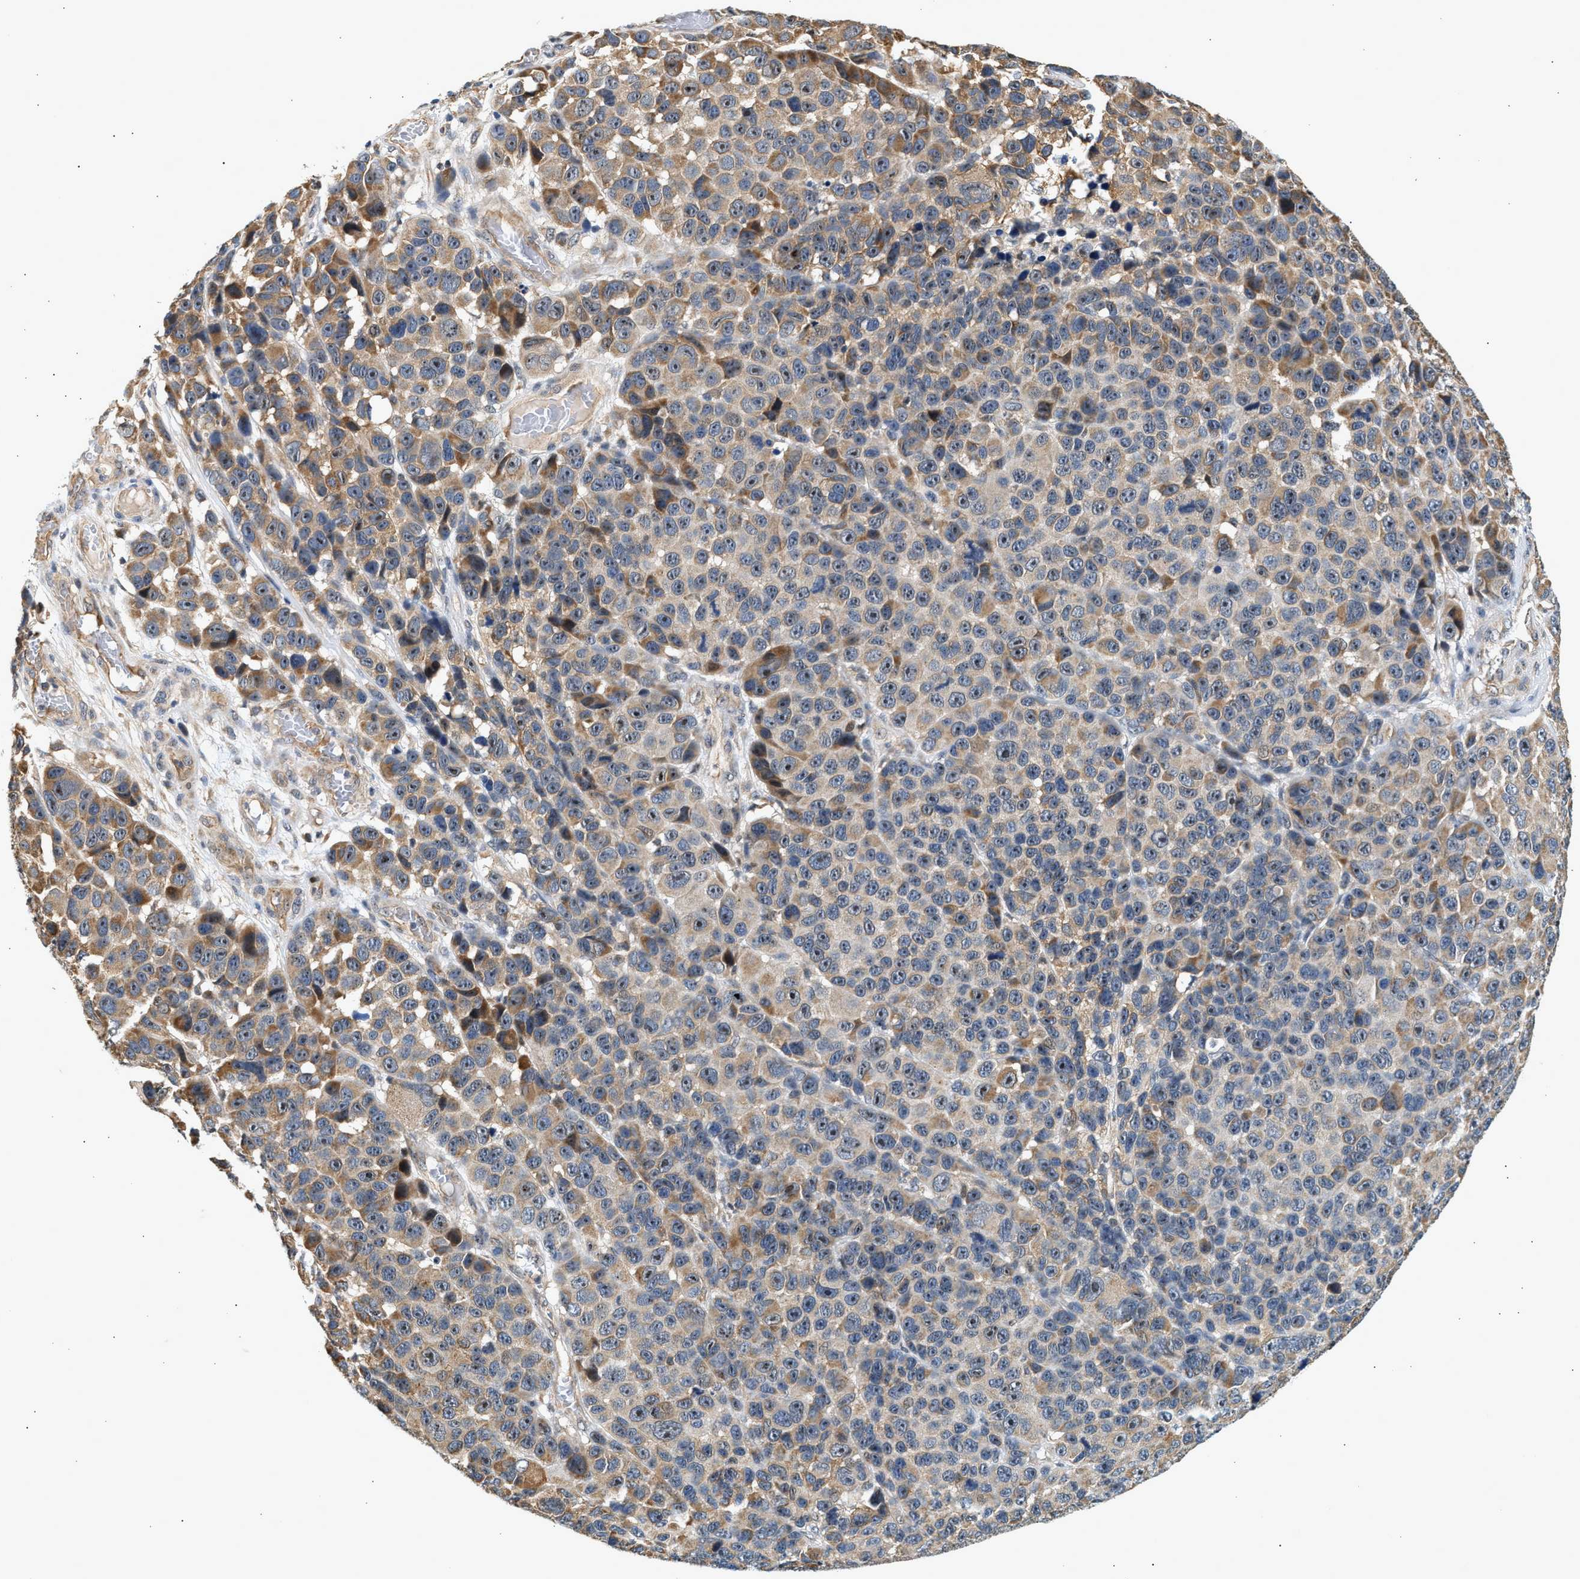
{"staining": {"intensity": "moderate", "quantity": "25%-75%", "location": "cytoplasmic/membranous"}, "tissue": "melanoma", "cell_type": "Tumor cells", "image_type": "cancer", "snomed": [{"axis": "morphology", "description": "Malignant melanoma, NOS"}, {"axis": "topography", "description": "Skin"}], "caption": "Brown immunohistochemical staining in melanoma shows moderate cytoplasmic/membranous staining in approximately 25%-75% of tumor cells.", "gene": "DUSP14", "patient": {"sex": "male", "age": 53}}